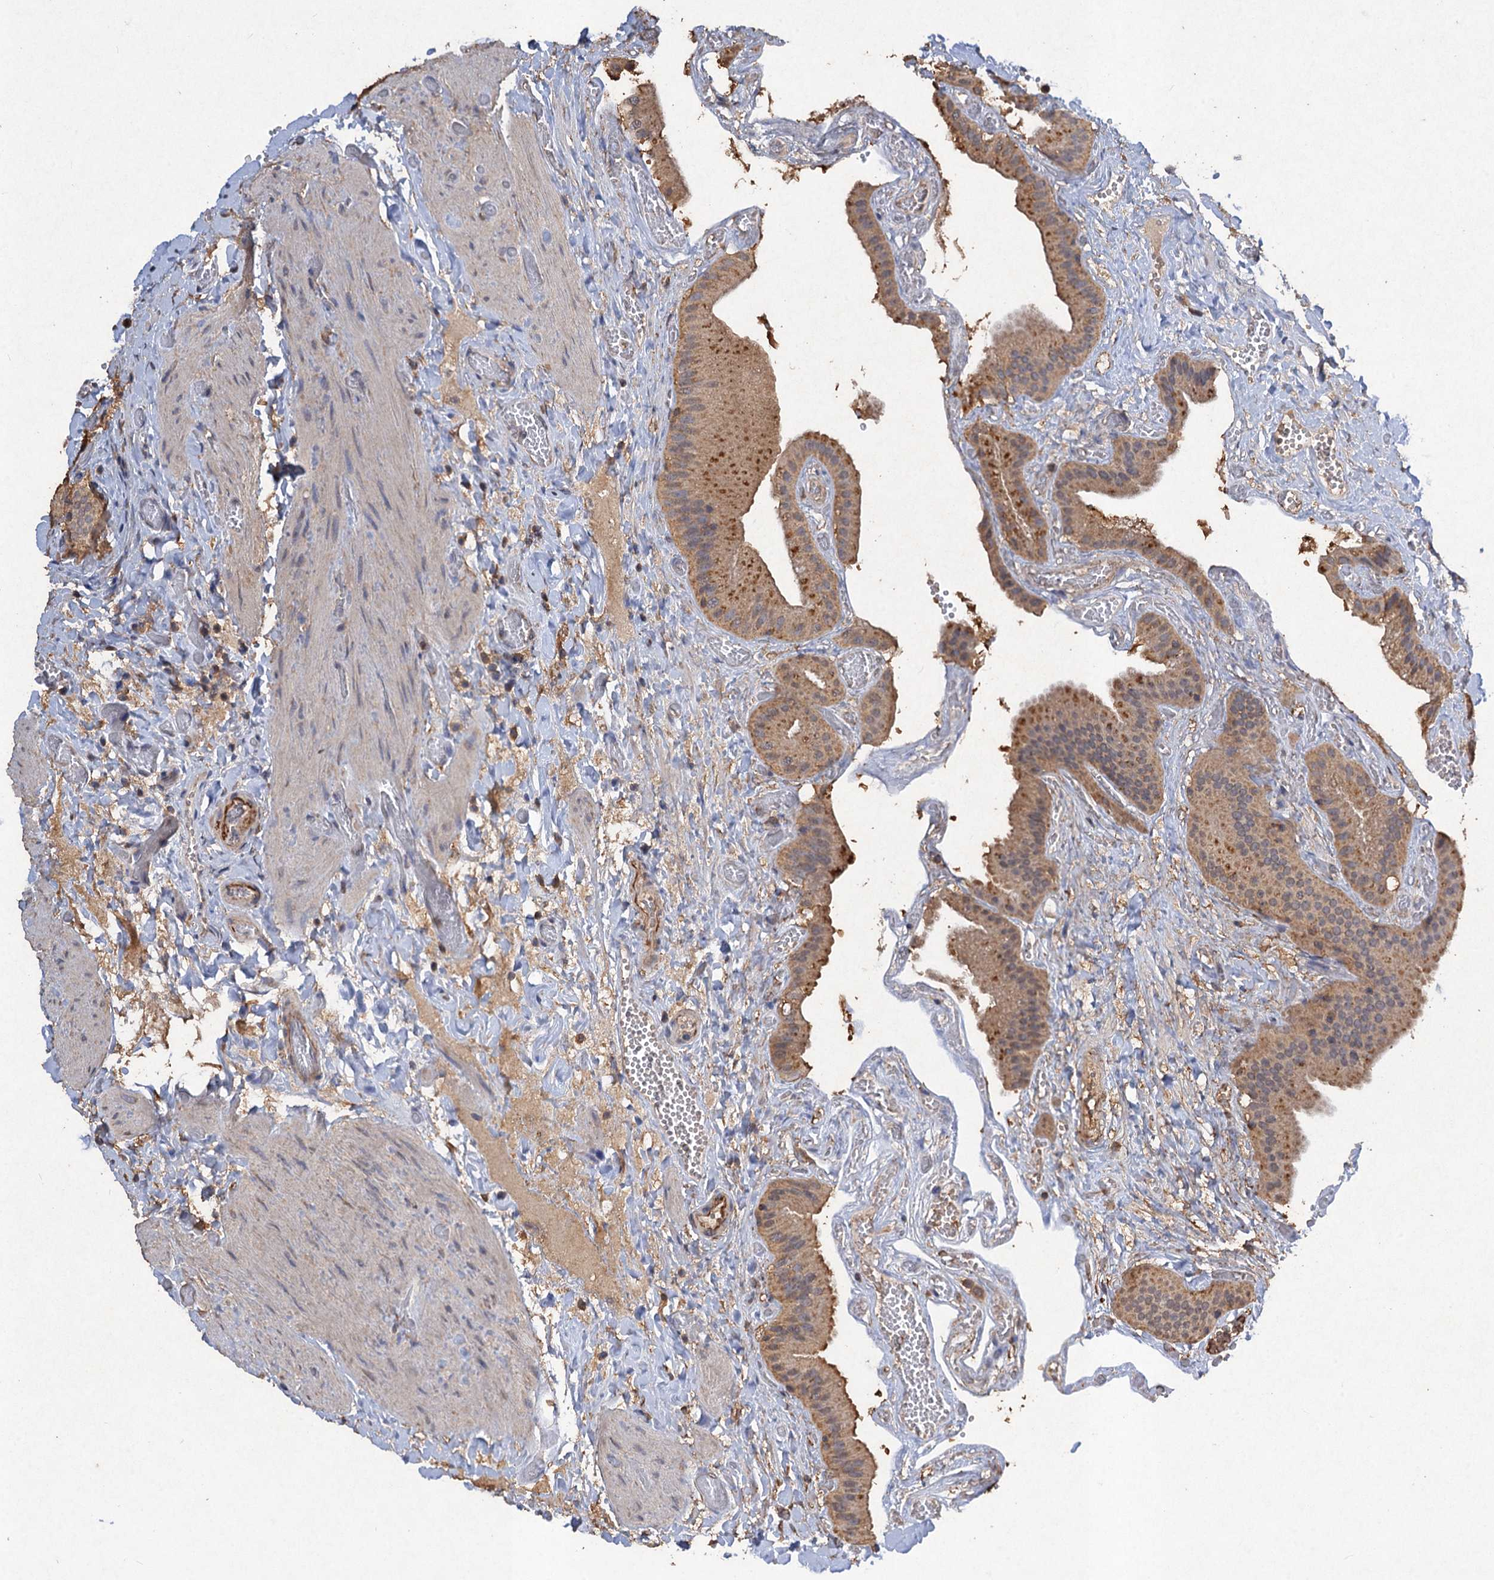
{"staining": {"intensity": "moderate", "quantity": ">75%", "location": "cytoplasmic/membranous"}, "tissue": "gallbladder", "cell_type": "Glandular cells", "image_type": "normal", "snomed": [{"axis": "morphology", "description": "Normal tissue, NOS"}, {"axis": "topography", "description": "Gallbladder"}], "caption": "Normal gallbladder reveals moderate cytoplasmic/membranous positivity in about >75% of glandular cells.", "gene": "SCUBE3", "patient": {"sex": "female", "age": 64}}